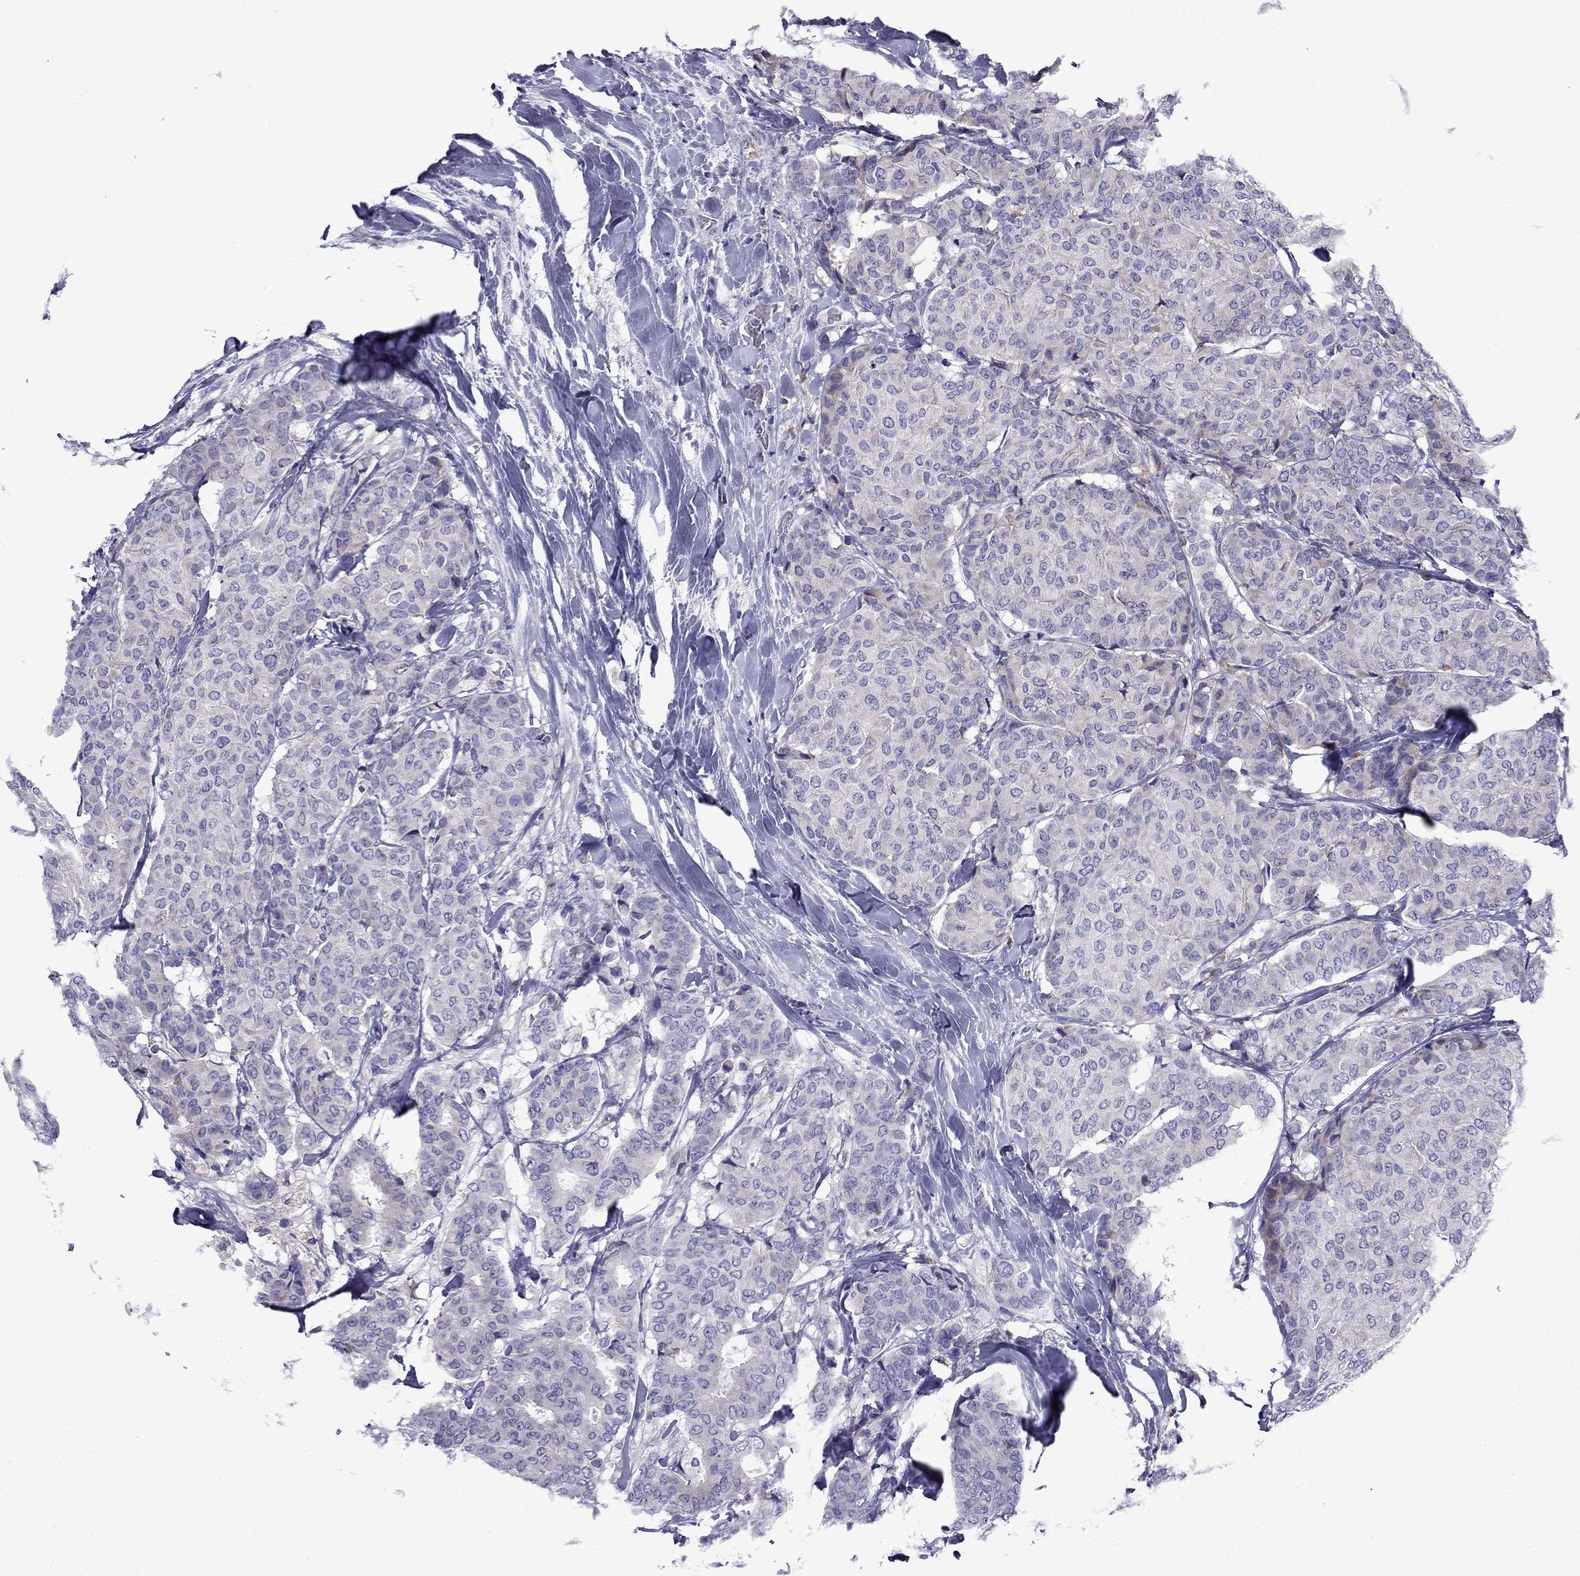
{"staining": {"intensity": "negative", "quantity": "none", "location": "none"}, "tissue": "breast cancer", "cell_type": "Tumor cells", "image_type": "cancer", "snomed": [{"axis": "morphology", "description": "Duct carcinoma"}, {"axis": "topography", "description": "Breast"}], "caption": "Breast cancer was stained to show a protein in brown. There is no significant staining in tumor cells.", "gene": "TSSK4", "patient": {"sex": "female", "age": 75}}